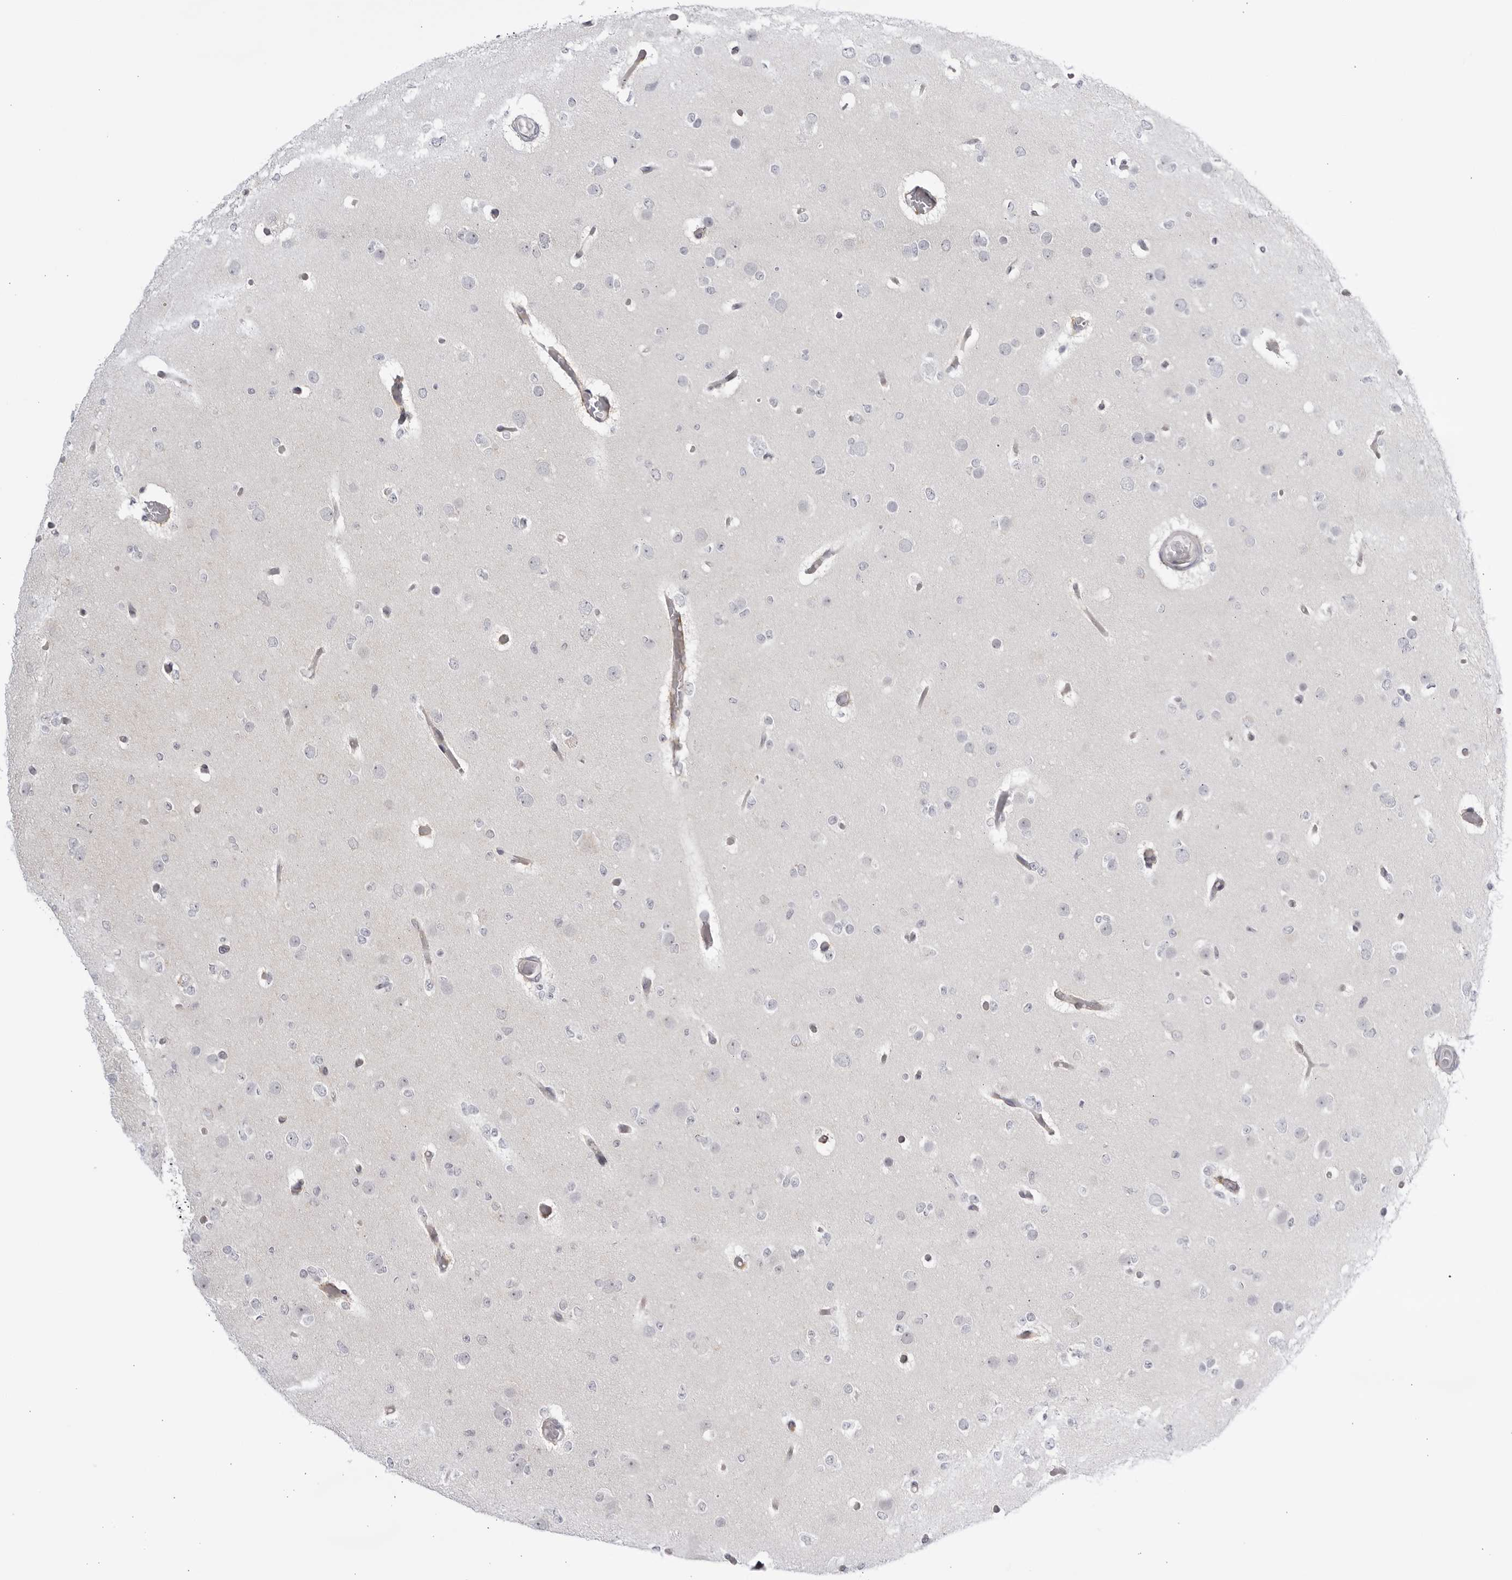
{"staining": {"intensity": "negative", "quantity": "none", "location": "none"}, "tissue": "glioma", "cell_type": "Tumor cells", "image_type": "cancer", "snomed": [{"axis": "morphology", "description": "Glioma, malignant, Low grade"}, {"axis": "topography", "description": "Brain"}], "caption": "This is a photomicrograph of immunohistochemistry staining of malignant glioma (low-grade), which shows no staining in tumor cells.", "gene": "CNBD1", "patient": {"sex": "female", "age": 22}}